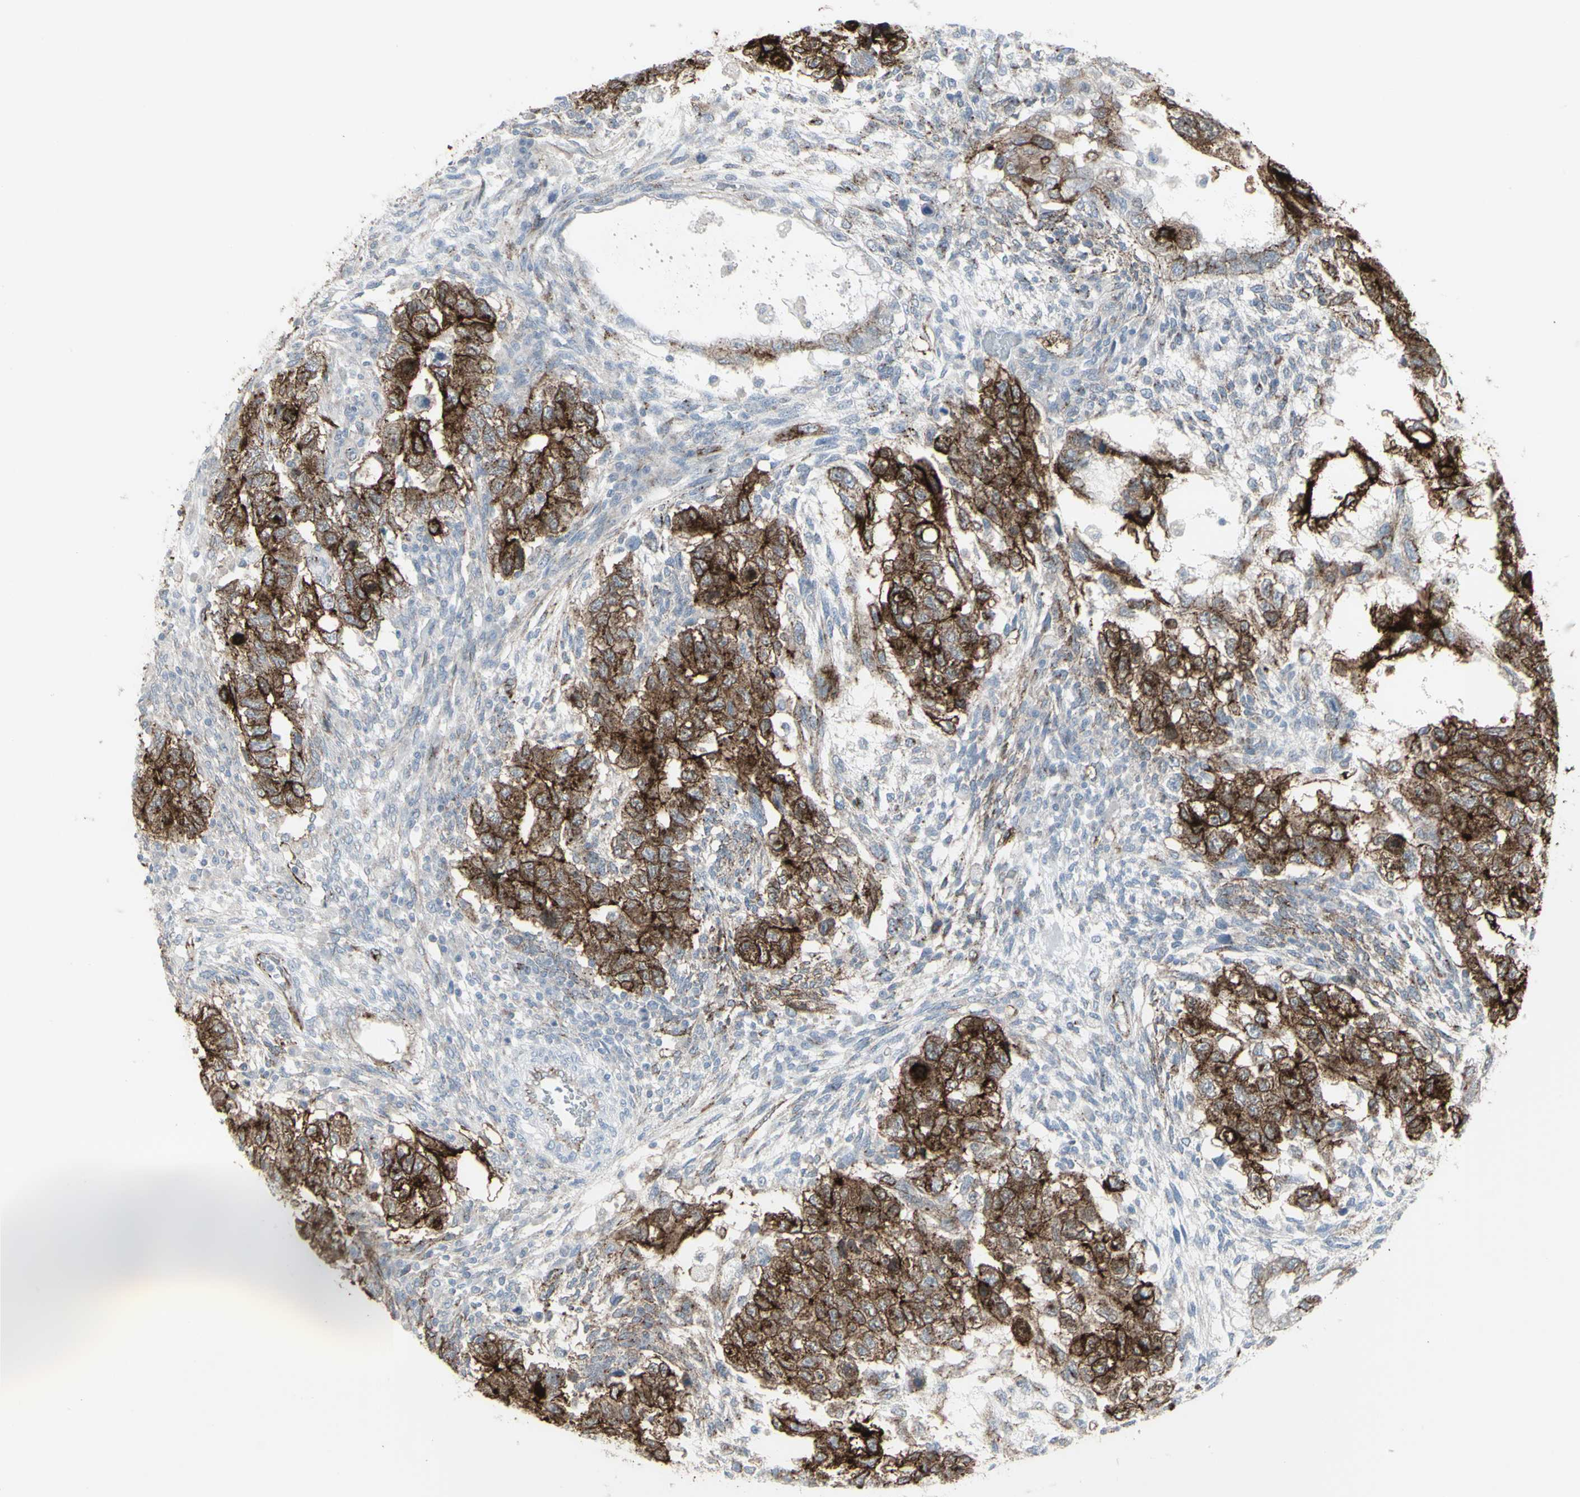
{"staining": {"intensity": "moderate", "quantity": ">75%", "location": "cytoplasmic/membranous"}, "tissue": "testis cancer", "cell_type": "Tumor cells", "image_type": "cancer", "snomed": [{"axis": "morphology", "description": "Normal tissue, NOS"}, {"axis": "morphology", "description": "Carcinoma, Embryonal, NOS"}, {"axis": "topography", "description": "Testis"}], "caption": "IHC histopathology image of human testis cancer stained for a protein (brown), which demonstrates medium levels of moderate cytoplasmic/membranous expression in about >75% of tumor cells.", "gene": "GJA1", "patient": {"sex": "male", "age": 36}}